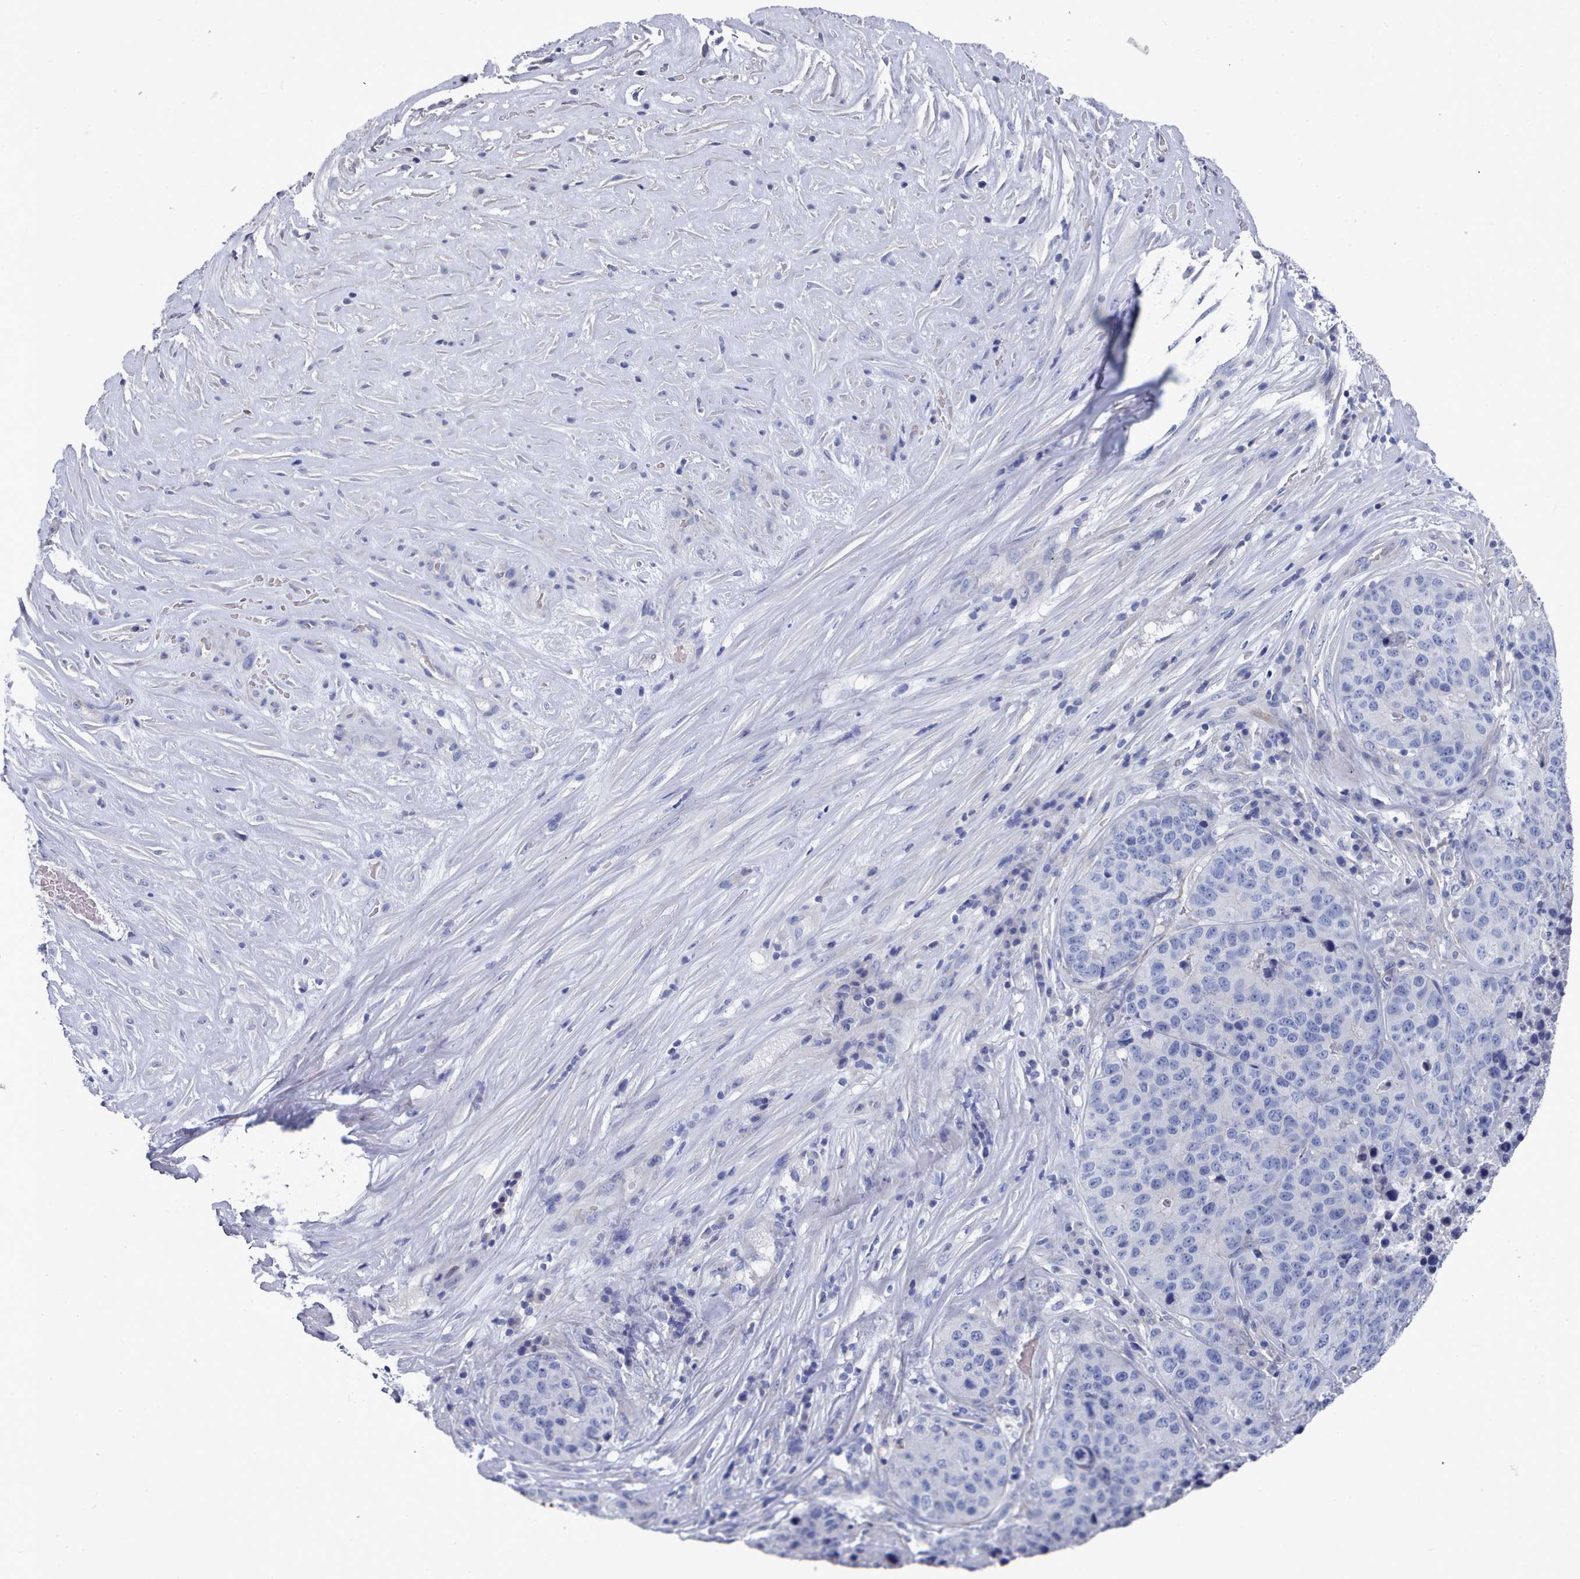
{"staining": {"intensity": "negative", "quantity": "none", "location": "none"}, "tissue": "stomach cancer", "cell_type": "Tumor cells", "image_type": "cancer", "snomed": [{"axis": "morphology", "description": "Adenocarcinoma, NOS"}, {"axis": "topography", "description": "Stomach"}], "caption": "Stomach adenocarcinoma was stained to show a protein in brown. There is no significant expression in tumor cells.", "gene": "PDE4C", "patient": {"sex": "male", "age": 71}}